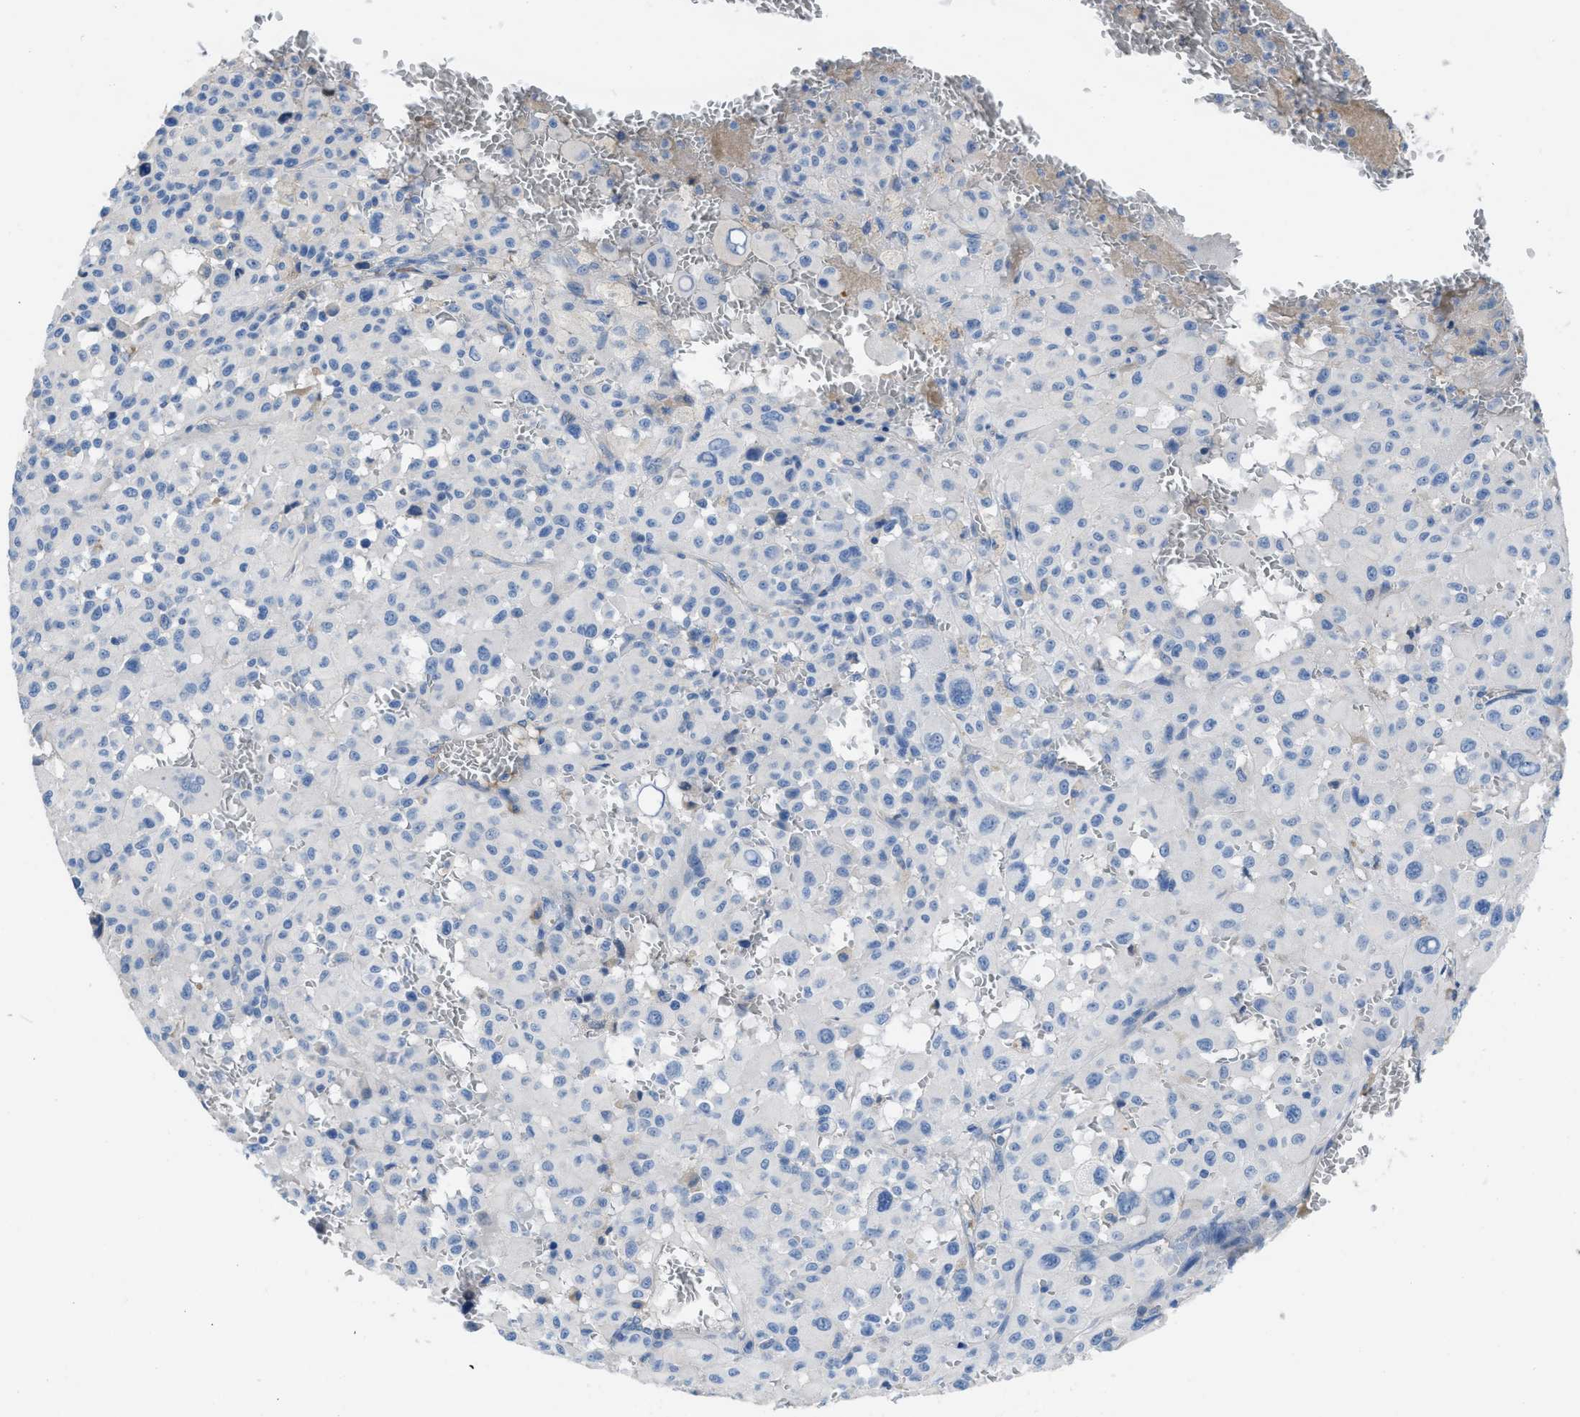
{"staining": {"intensity": "negative", "quantity": "none", "location": "none"}, "tissue": "melanoma", "cell_type": "Tumor cells", "image_type": "cancer", "snomed": [{"axis": "morphology", "description": "Malignant melanoma, Metastatic site"}, {"axis": "topography", "description": "Skin"}], "caption": "Immunohistochemical staining of malignant melanoma (metastatic site) reveals no significant staining in tumor cells.", "gene": "C1S", "patient": {"sex": "female", "age": 74}}